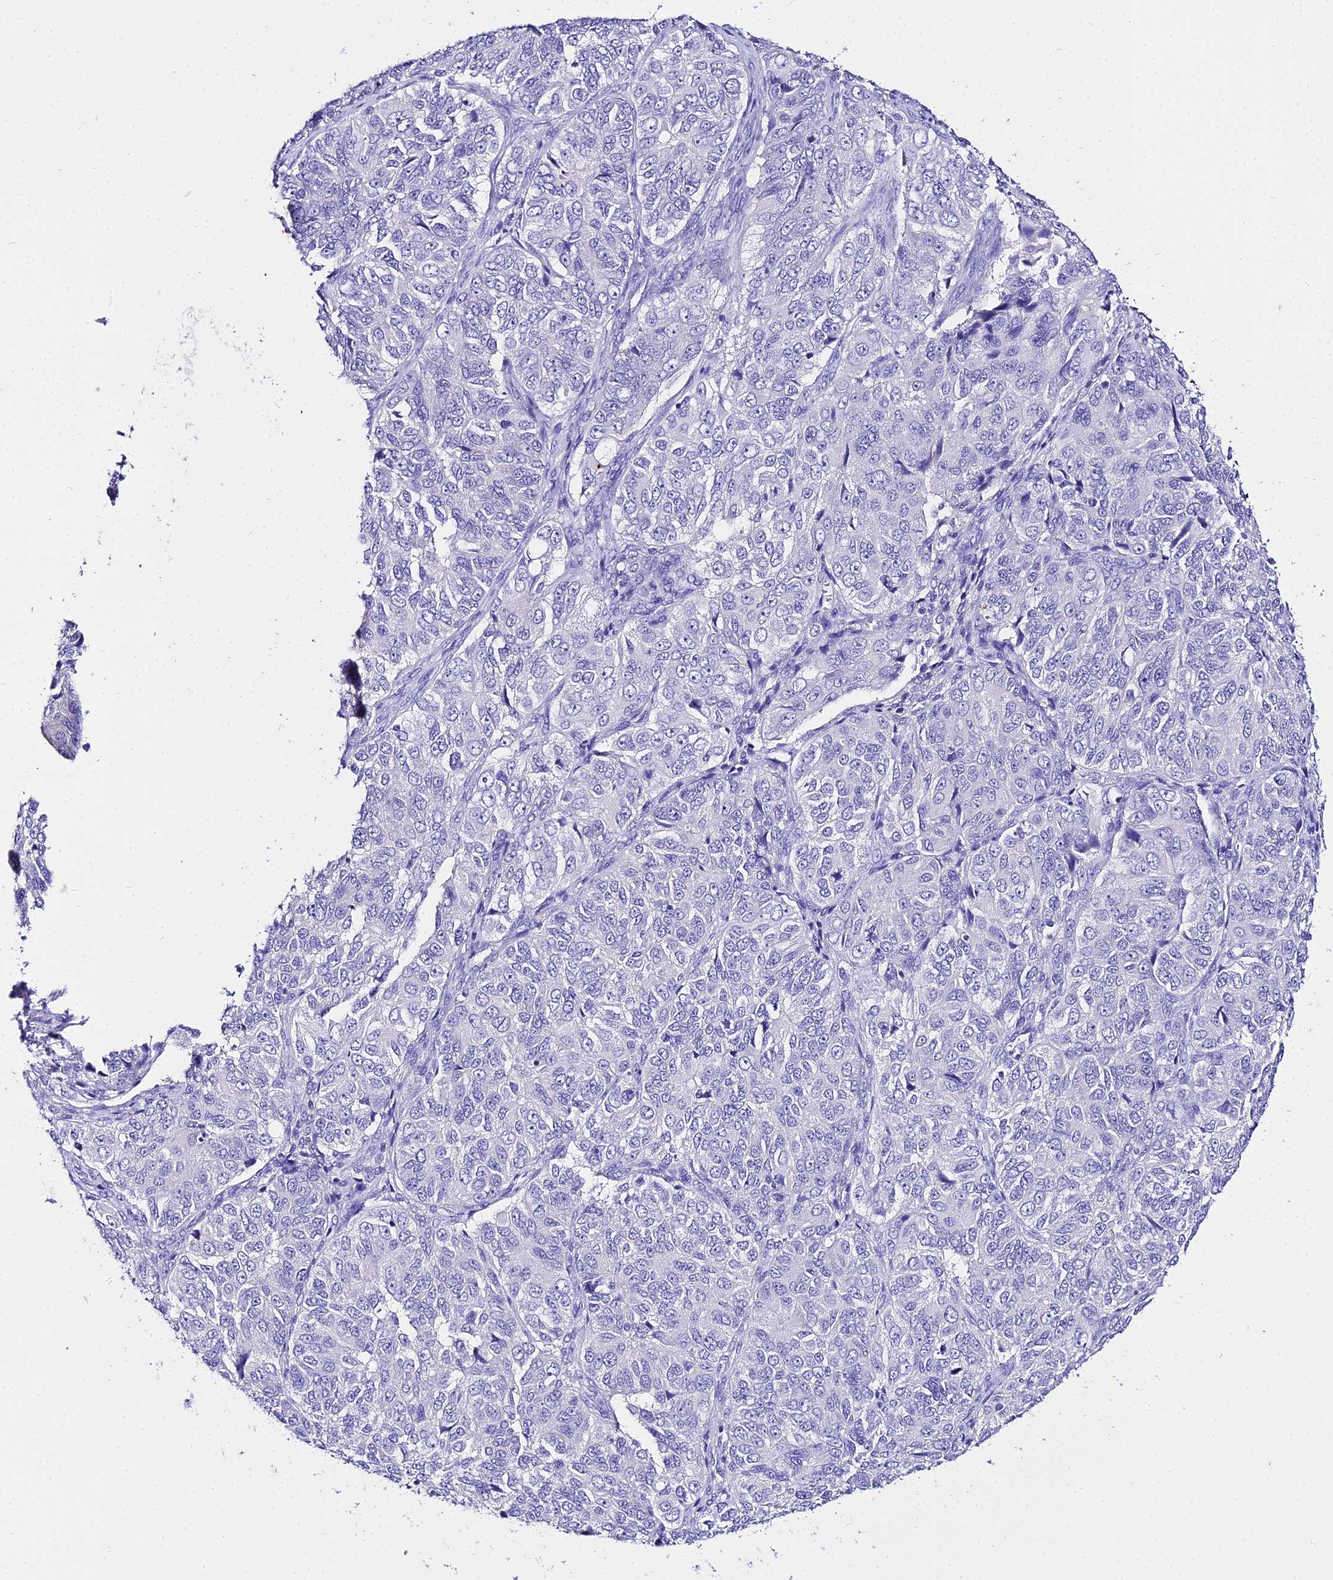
{"staining": {"intensity": "negative", "quantity": "none", "location": "none"}, "tissue": "ovarian cancer", "cell_type": "Tumor cells", "image_type": "cancer", "snomed": [{"axis": "morphology", "description": "Carcinoma, endometroid"}, {"axis": "topography", "description": "Ovary"}], "caption": "Immunohistochemistry (IHC) micrograph of neoplastic tissue: endometroid carcinoma (ovarian) stained with DAB (3,3'-diaminobenzidine) demonstrates no significant protein staining in tumor cells. (Brightfield microscopy of DAB immunohistochemistry at high magnification).", "gene": "TUBA3D", "patient": {"sex": "female", "age": 51}}